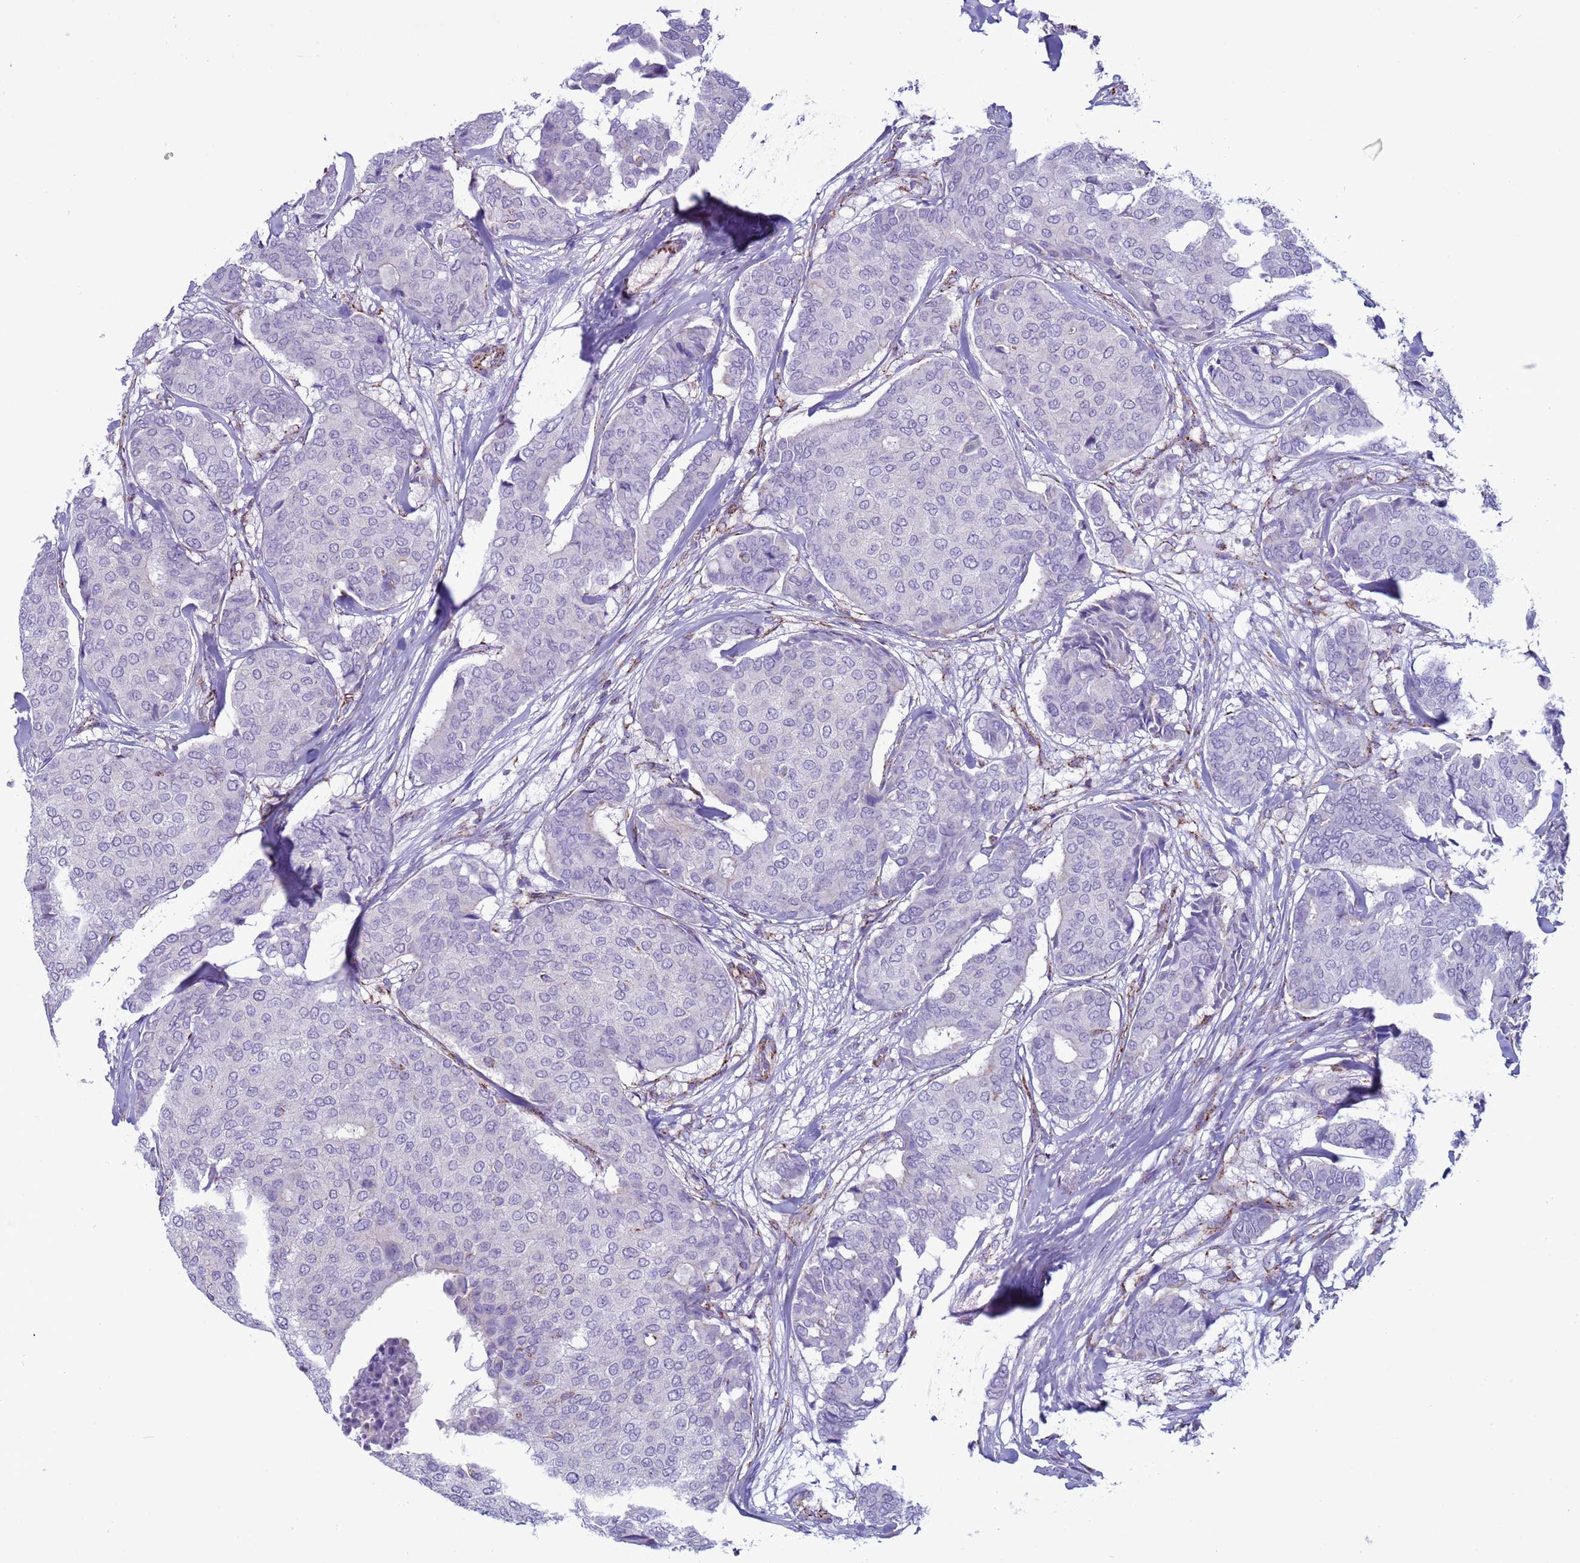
{"staining": {"intensity": "negative", "quantity": "none", "location": "none"}, "tissue": "breast cancer", "cell_type": "Tumor cells", "image_type": "cancer", "snomed": [{"axis": "morphology", "description": "Duct carcinoma"}, {"axis": "topography", "description": "Breast"}], "caption": "DAB (3,3'-diaminobenzidine) immunohistochemical staining of breast cancer (invasive ductal carcinoma) shows no significant expression in tumor cells. Brightfield microscopy of IHC stained with DAB (3,3'-diaminobenzidine) (brown) and hematoxylin (blue), captured at high magnification.", "gene": "NCALD", "patient": {"sex": "female", "age": 75}}